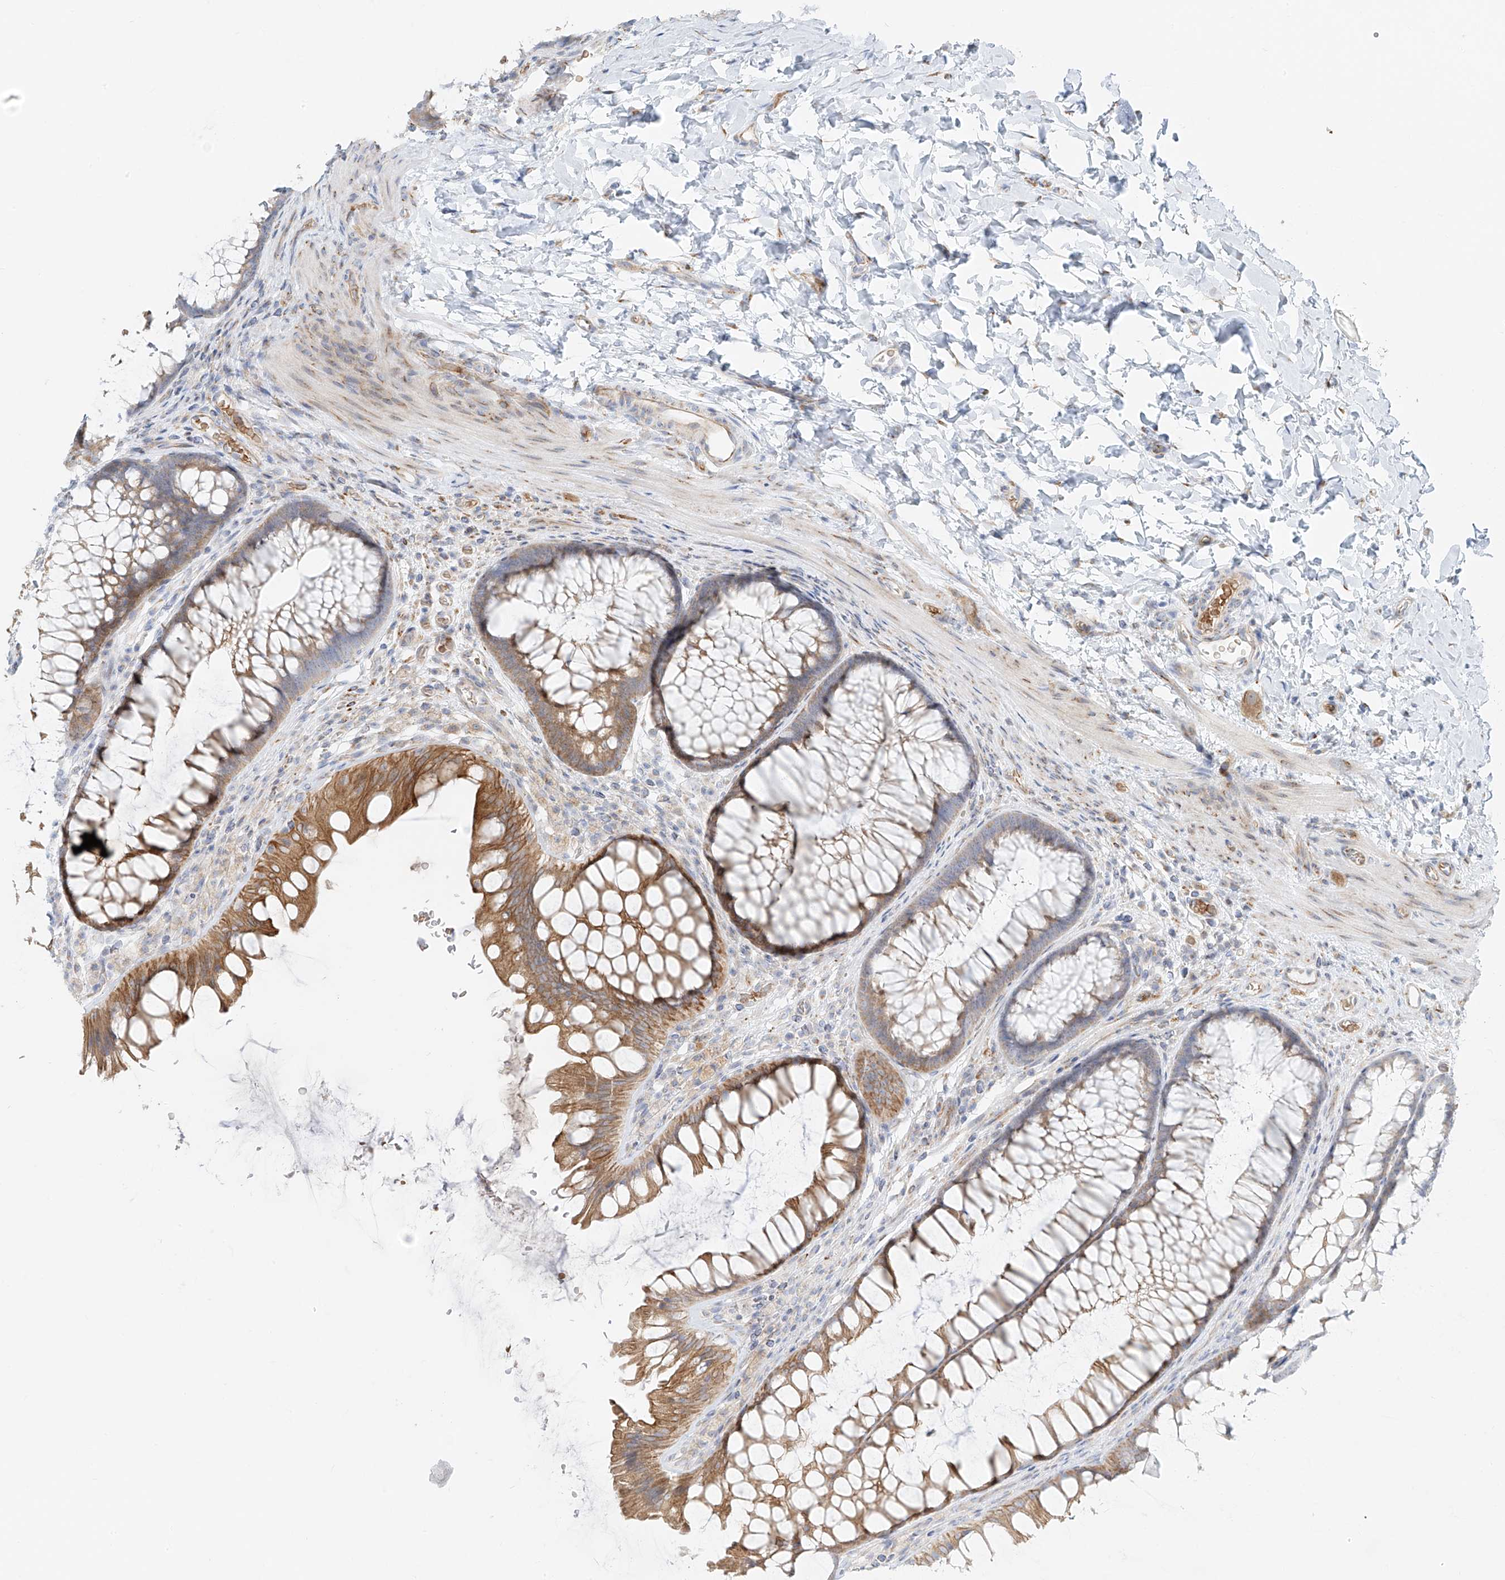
{"staining": {"intensity": "weak", "quantity": ">75%", "location": "cytoplasmic/membranous"}, "tissue": "colon", "cell_type": "Endothelial cells", "image_type": "normal", "snomed": [{"axis": "morphology", "description": "Normal tissue, NOS"}, {"axis": "topography", "description": "Colon"}], "caption": "Immunohistochemistry (IHC) (DAB (3,3'-diaminobenzidine)) staining of unremarkable human colon exhibits weak cytoplasmic/membranous protein expression in about >75% of endothelial cells. (Stains: DAB (3,3'-diaminobenzidine) in brown, nuclei in blue, Microscopy: brightfield microscopy at high magnification).", "gene": "EIPR1", "patient": {"sex": "female", "age": 62}}